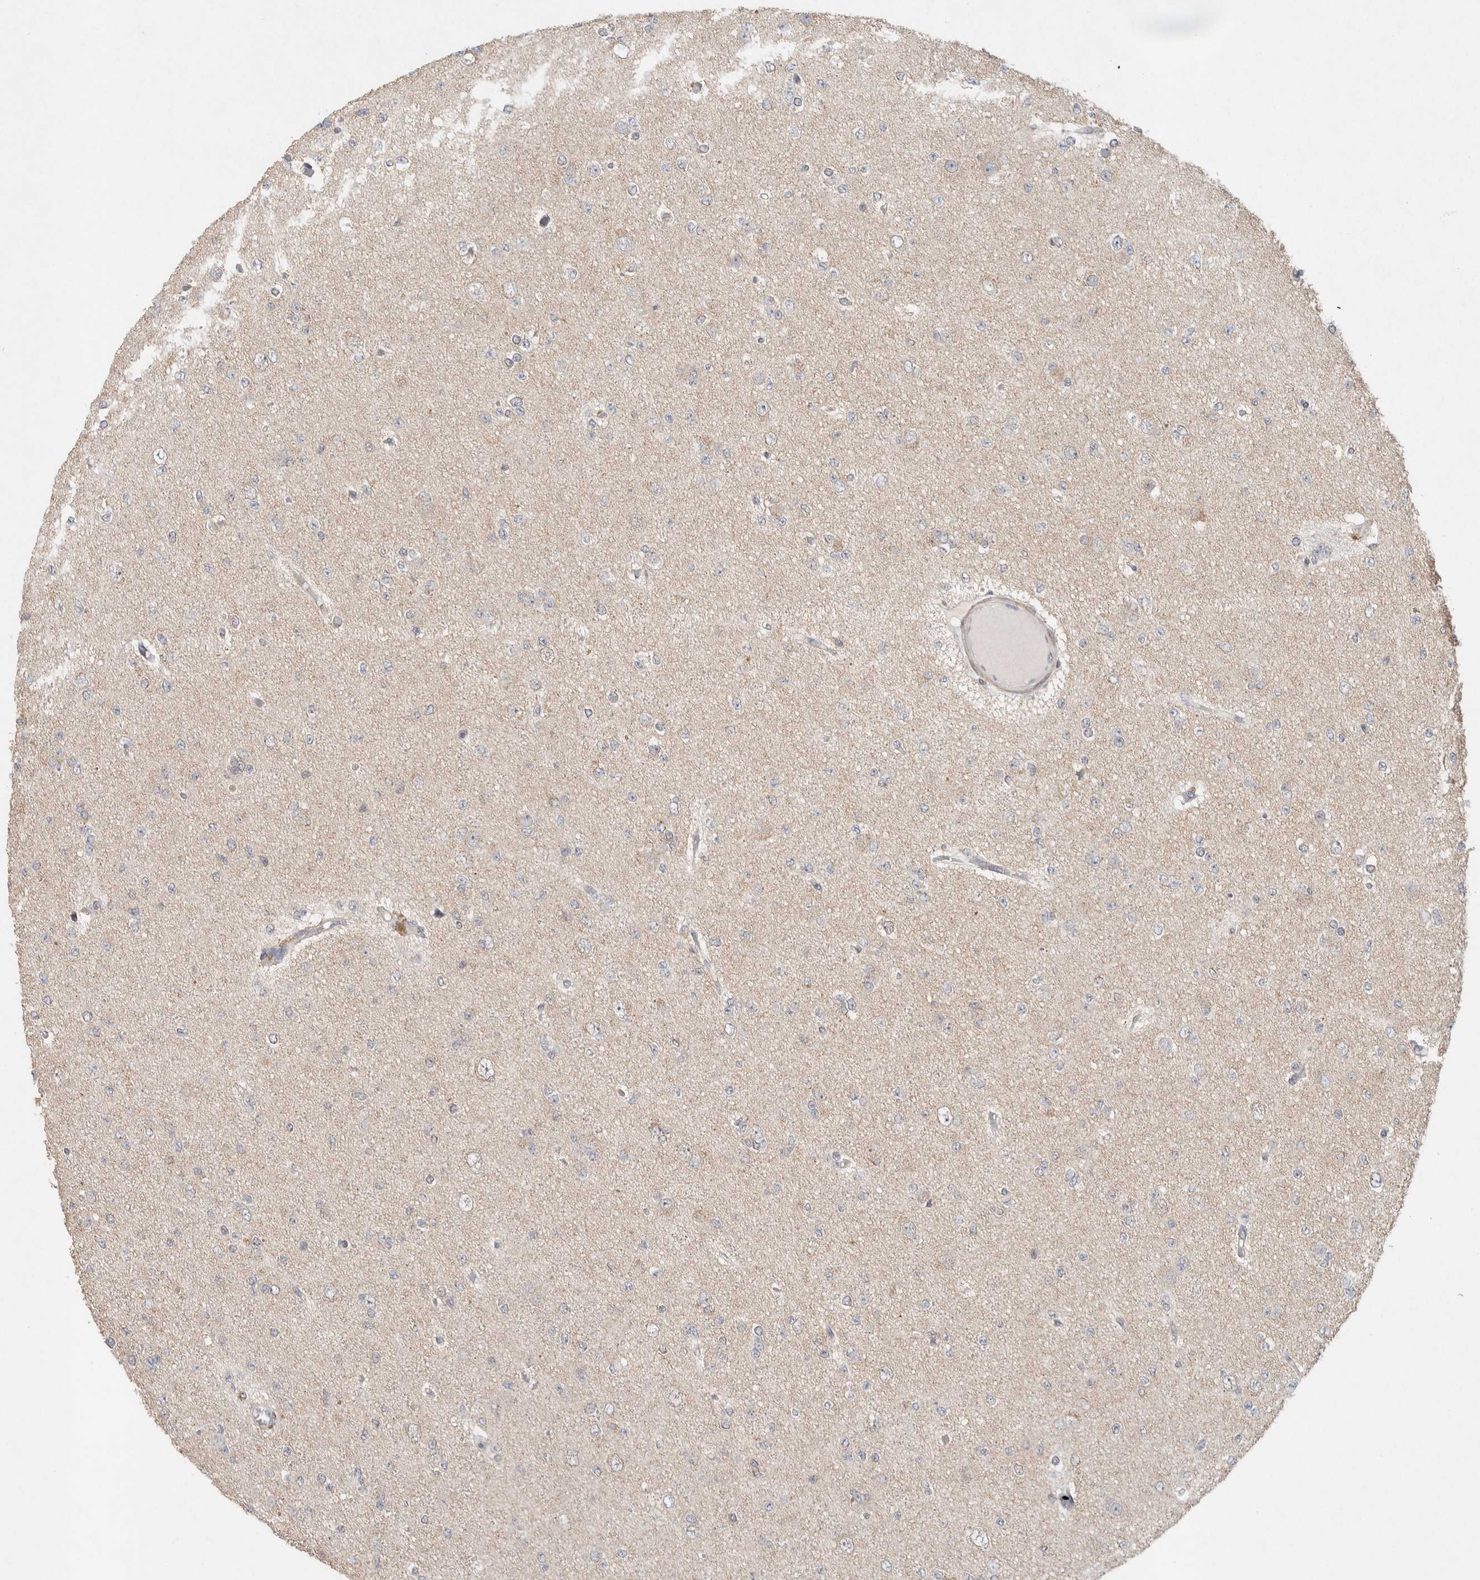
{"staining": {"intensity": "negative", "quantity": "none", "location": "none"}, "tissue": "glioma", "cell_type": "Tumor cells", "image_type": "cancer", "snomed": [{"axis": "morphology", "description": "Glioma, malignant, Low grade"}, {"axis": "topography", "description": "Brain"}], "caption": "Protein analysis of malignant low-grade glioma reveals no significant positivity in tumor cells. (Brightfield microscopy of DAB IHC at high magnification).", "gene": "RAB14", "patient": {"sex": "female", "age": 22}}